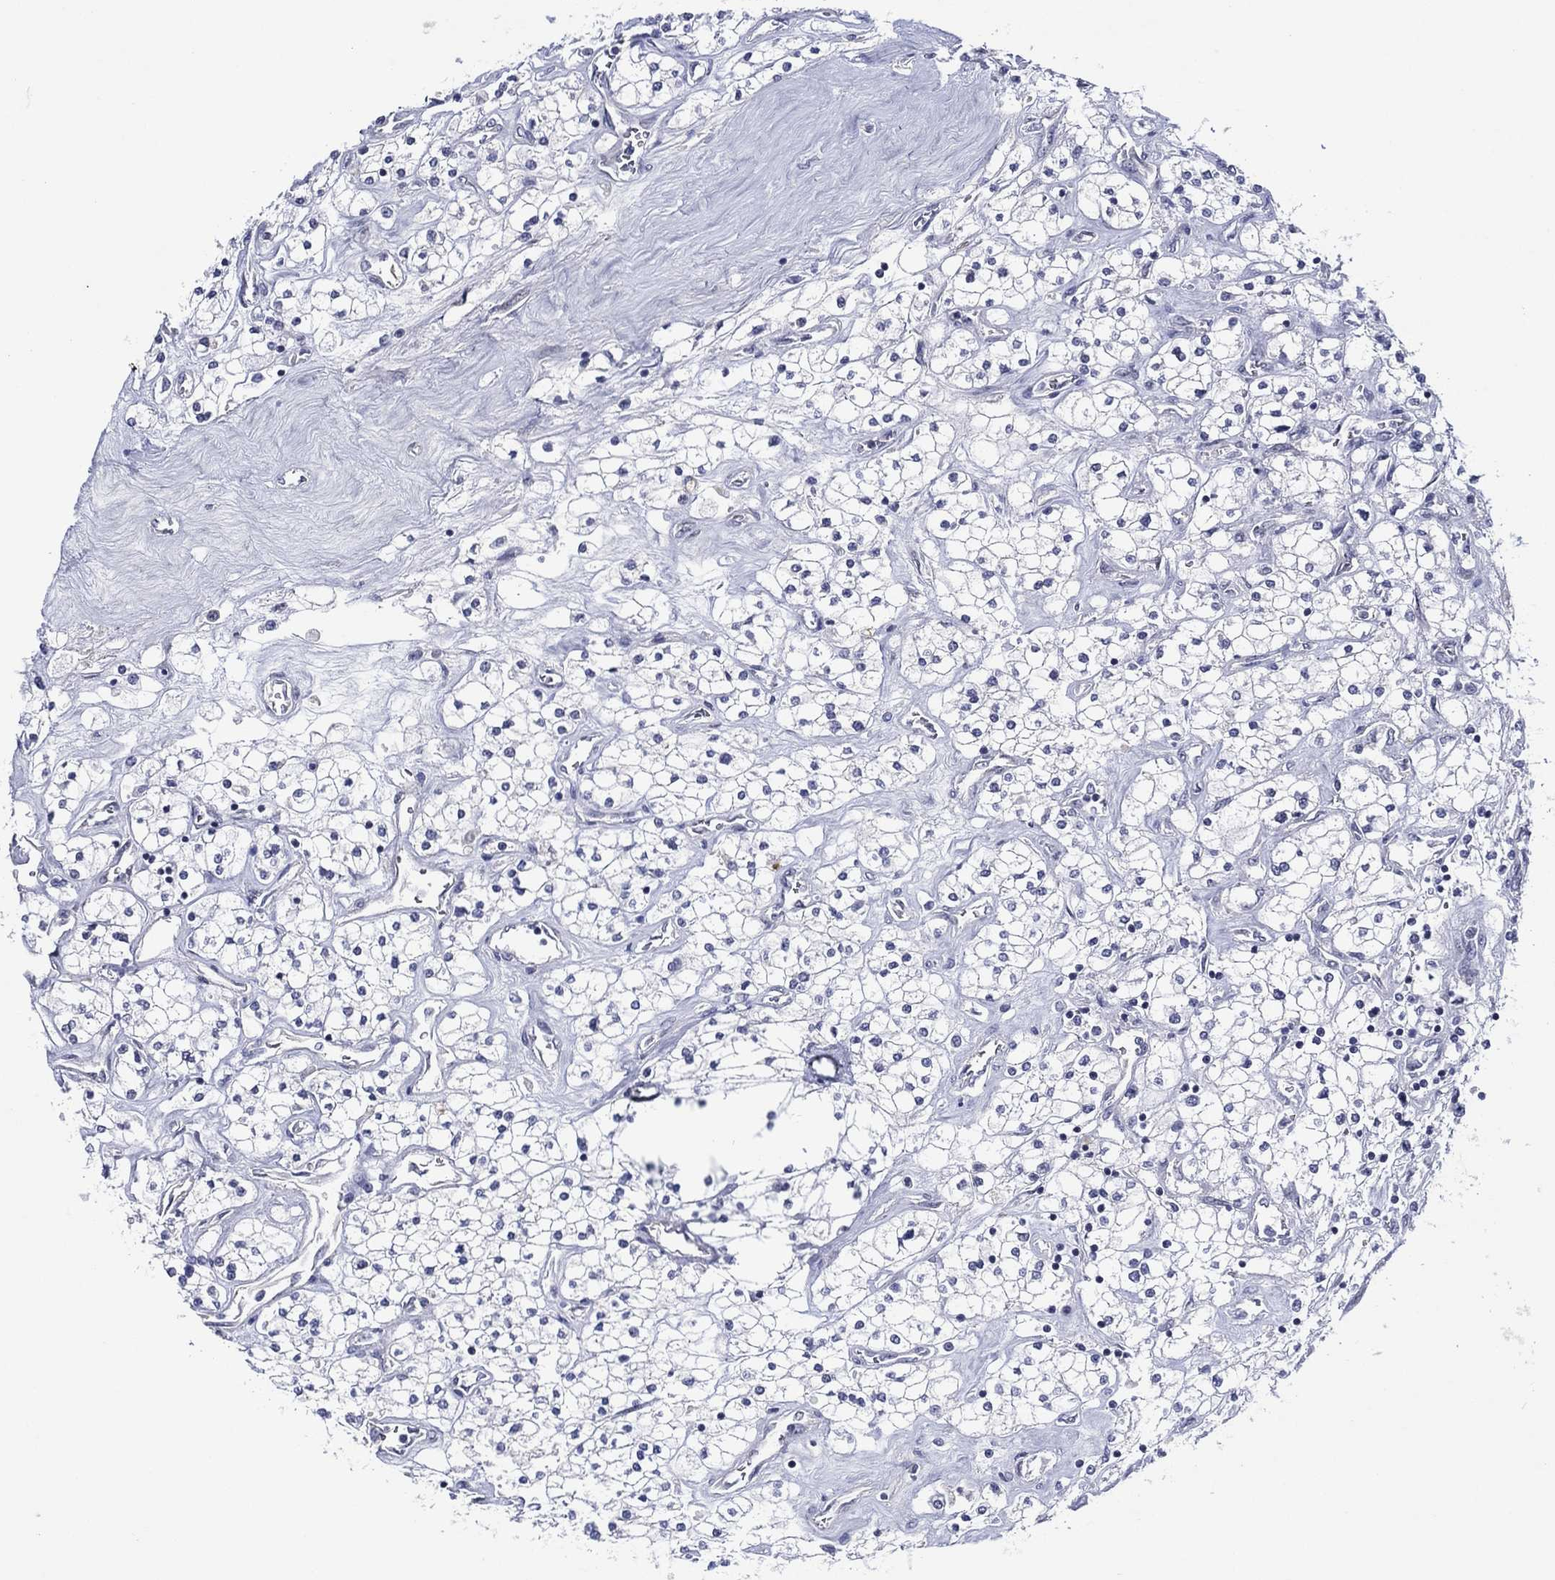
{"staining": {"intensity": "negative", "quantity": "none", "location": "none"}, "tissue": "renal cancer", "cell_type": "Tumor cells", "image_type": "cancer", "snomed": [{"axis": "morphology", "description": "Adenocarcinoma, NOS"}, {"axis": "topography", "description": "Kidney"}], "caption": "High magnification brightfield microscopy of renal adenocarcinoma stained with DAB (brown) and counterstained with hematoxylin (blue): tumor cells show no significant expression.", "gene": "GATA6", "patient": {"sex": "male", "age": 80}}